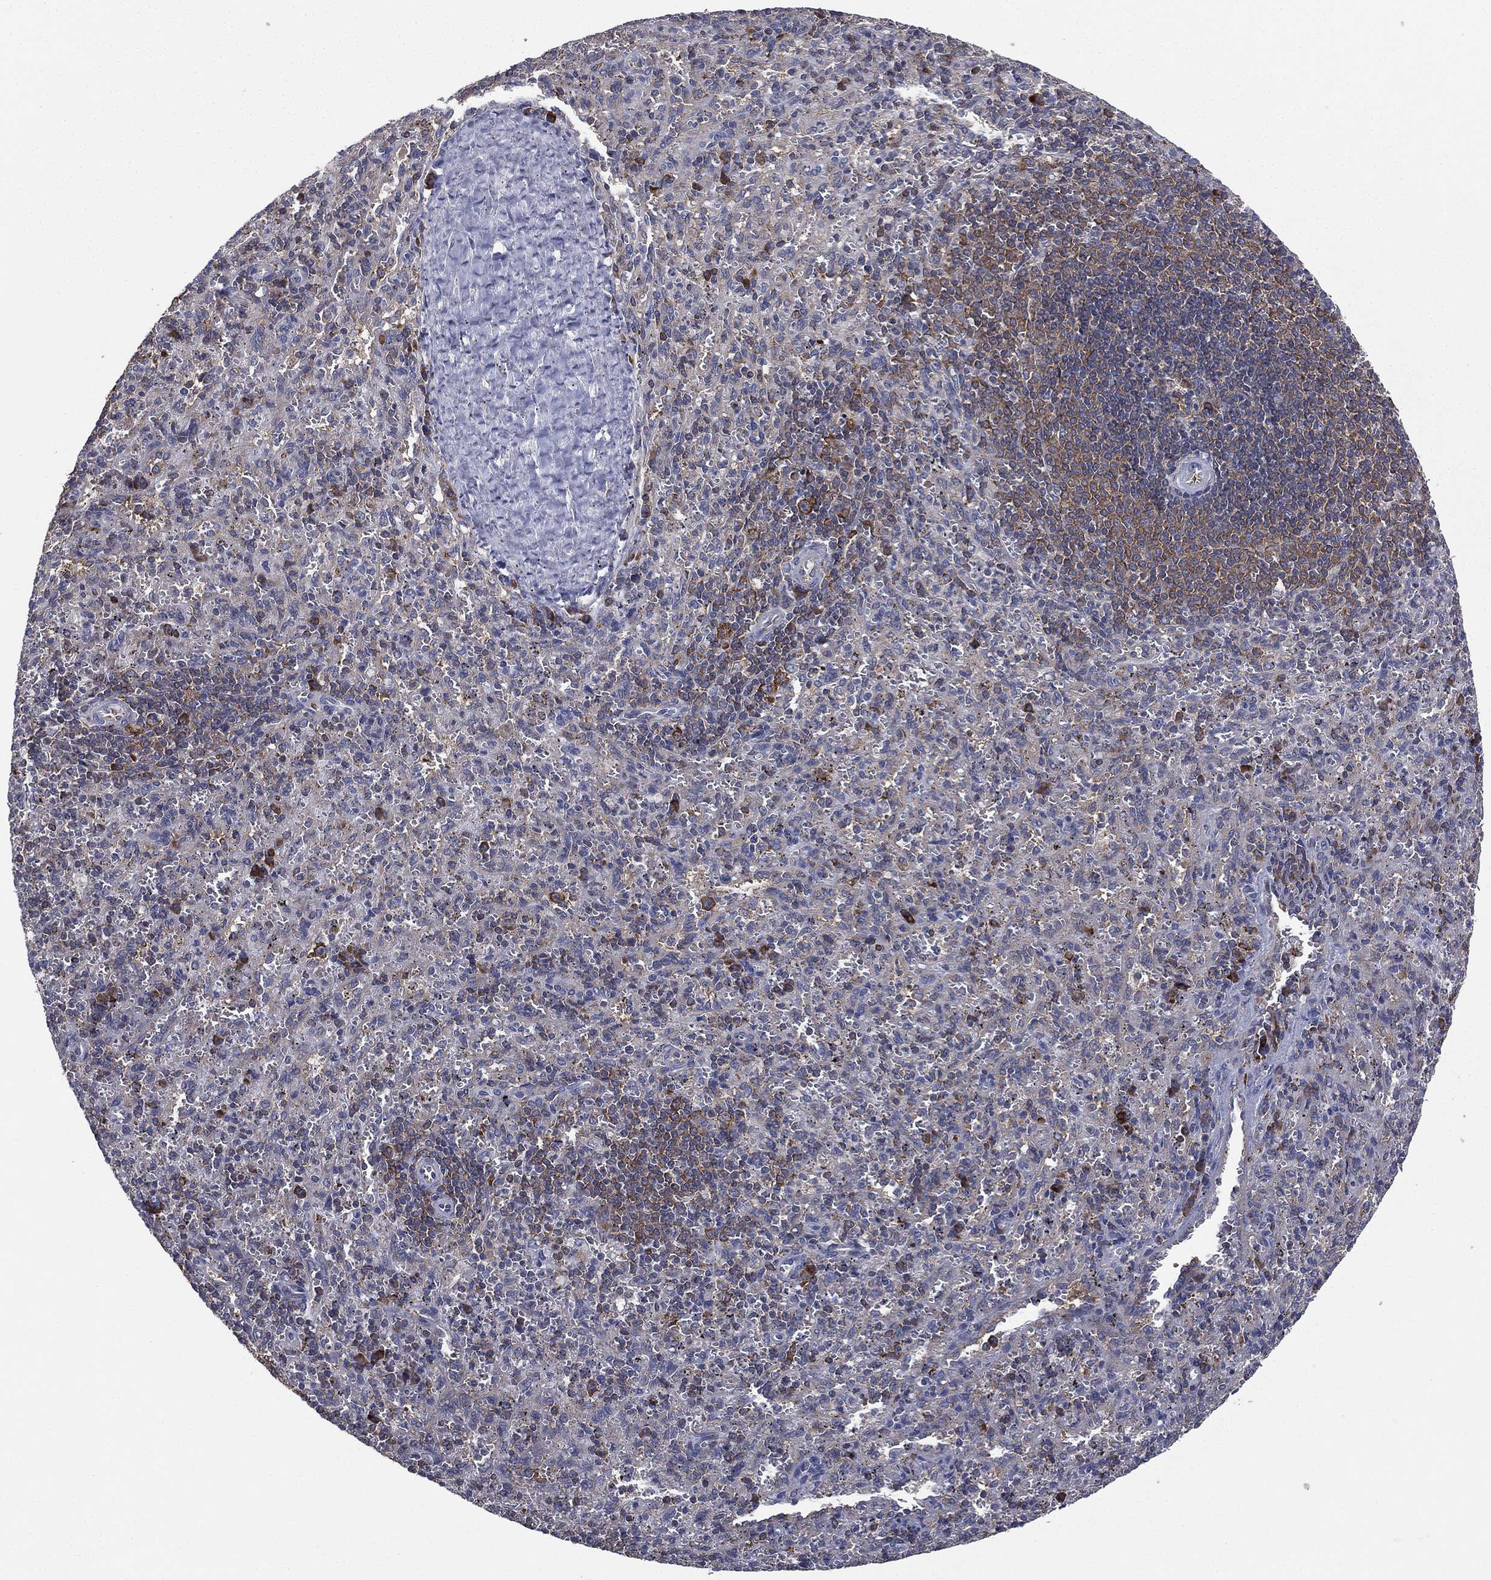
{"staining": {"intensity": "strong", "quantity": "<25%", "location": "cytoplasmic/membranous"}, "tissue": "spleen", "cell_type": "Cells in red pulp", "image_type": "normal", "snomed": [{"axis": "morphology", "description": "Normal tissue, NOS"}, {"axis": "topography", "description": "Spleen"}], "caption": "Unremarkable spleen was stained to show a protein in brown. There is medium levels of strong cytoplasmic/membranous positivity in approximately <25% of cells in red pulp.", "gene": "FARSA", "patient": {"sex": "male", "age": 57}}